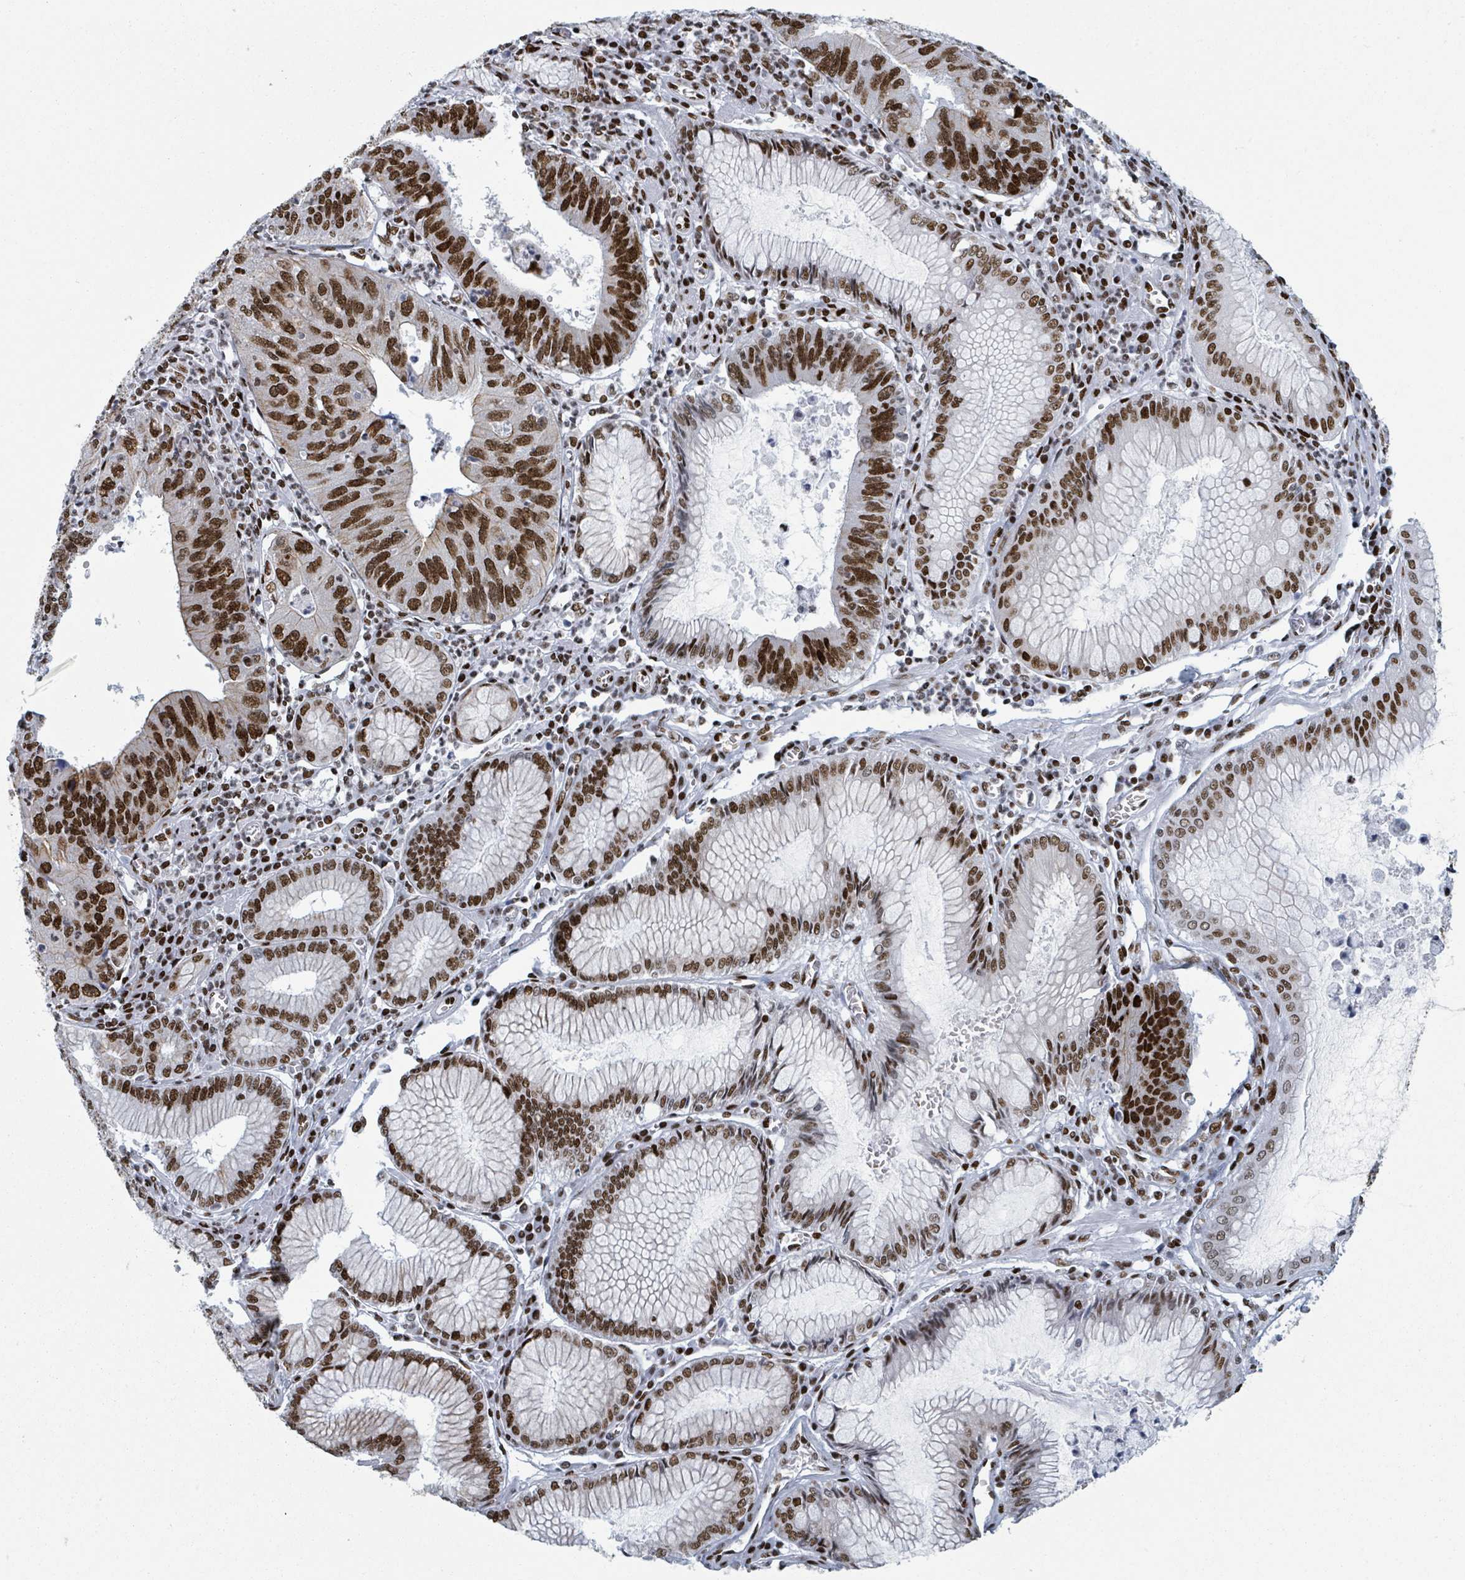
{"staining": {"intensity": "strong", "quantity": ">75%", "location": "nuclear"}, "tissue": "stomach cancer", "cell_type": "Tumor cells", "image_type": "cancer", "snomed": [{"axis": "morphology", "description": "Adenocarcinoma, NOS"}, {"axis": "topography", "description": "Stomach"}], "caption": "Human stomach cancer stained for a protein (brown) exhibits strong nuclear positive expression in about >75% of tumor cells.", "gene": "DHX16", "patient": {"sex": "male", "age": 59}}